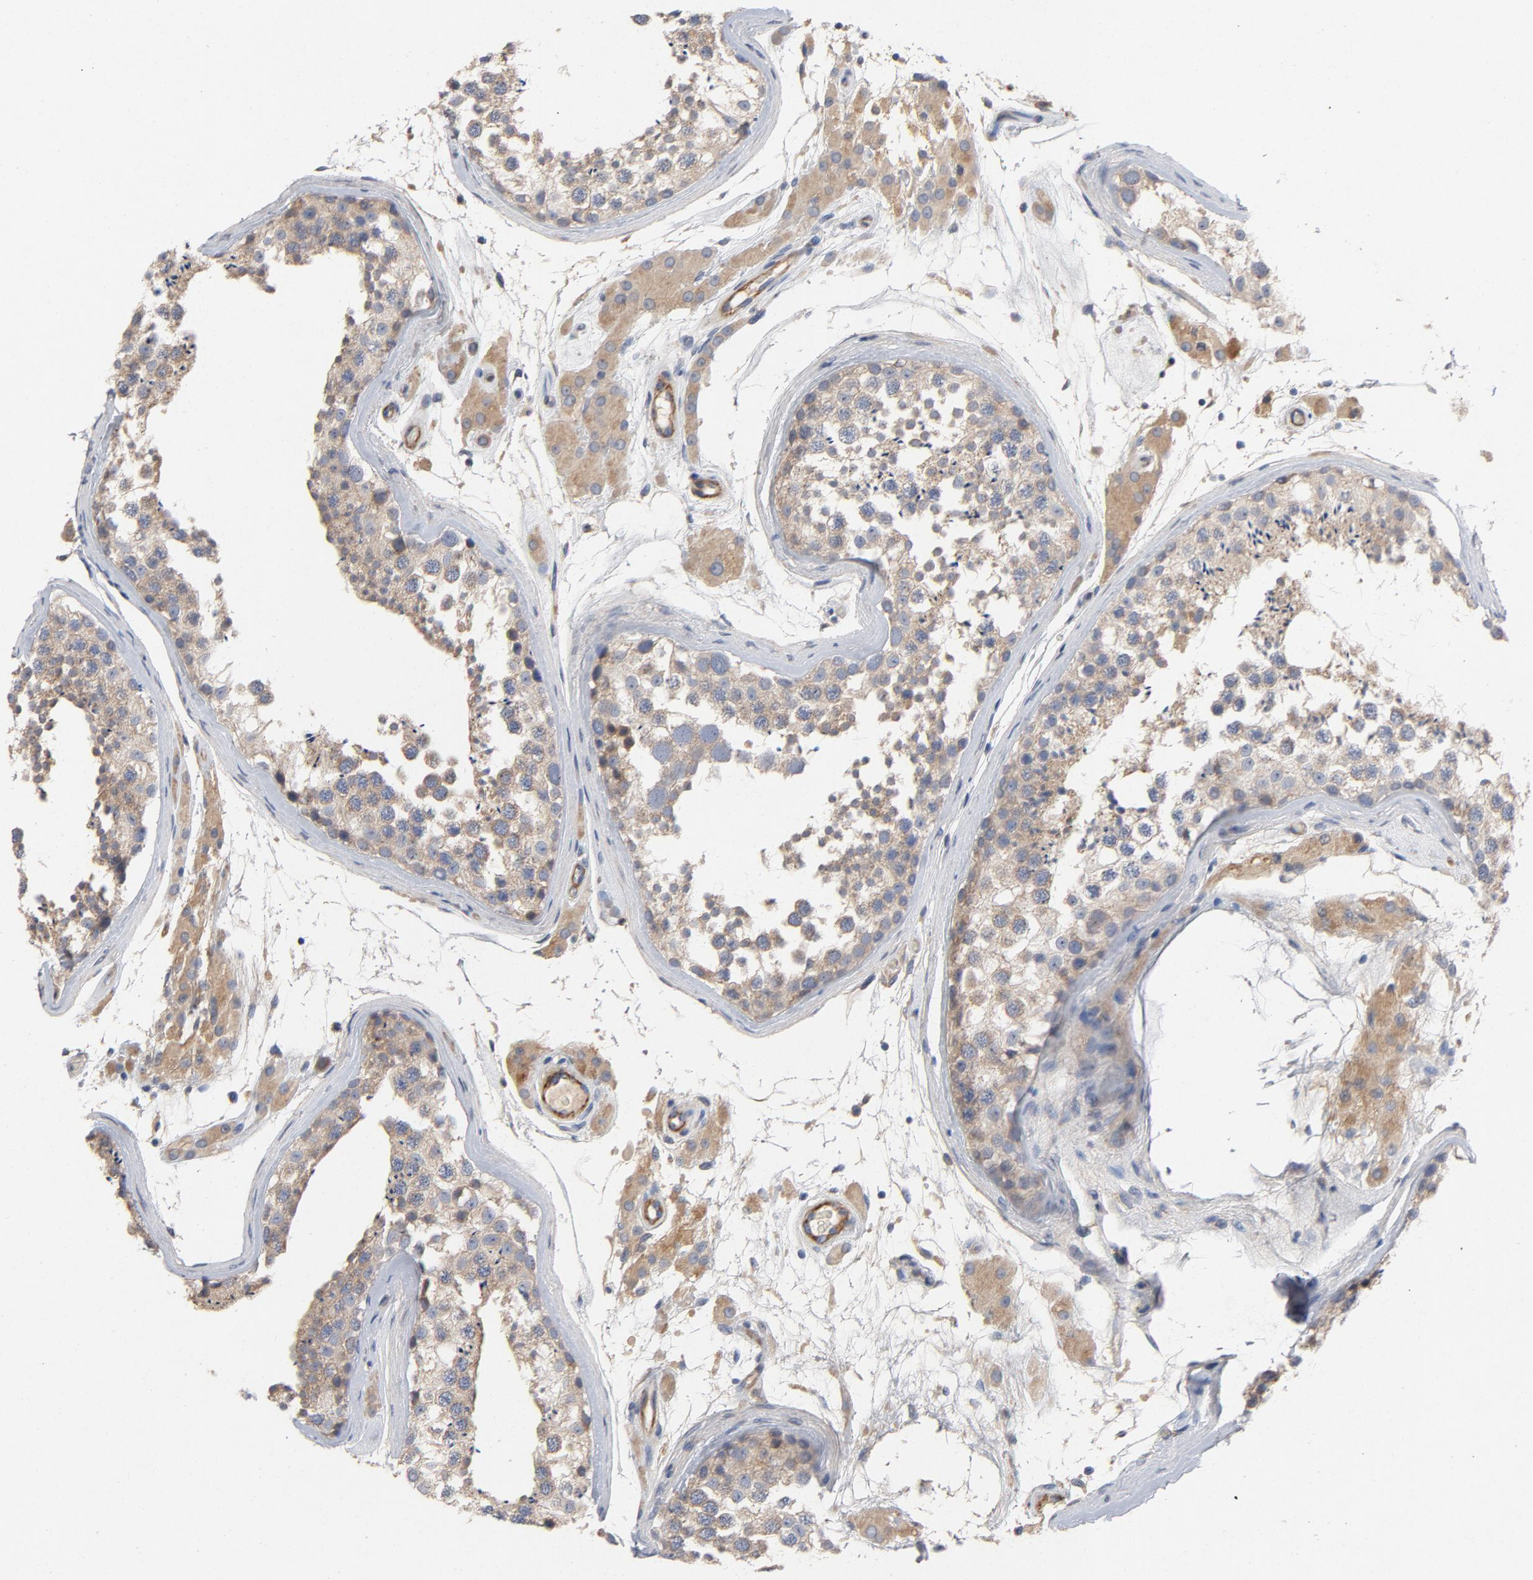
{"staining": {"intensity": "weak", "quantity": ">75%", "location": "cytoplasmic/membranous"}, "tissue": "testis", "cell_type": "Cells in seminiferous ducts", "image_type": "normal", "snomed": [{"axis": "morphology", "description": "Normal tissue, NOS"}, {"axis": "topography", "description": "Testis"}], "caption": "Immunohistochemical staining of unremarkable testis displays weak cytoplasmic/membranous protein staining in approximately >75% of cells in seminiferous ducts.", "gene": "CCDC134", "patient": {"sex": "male", "age": 46}}